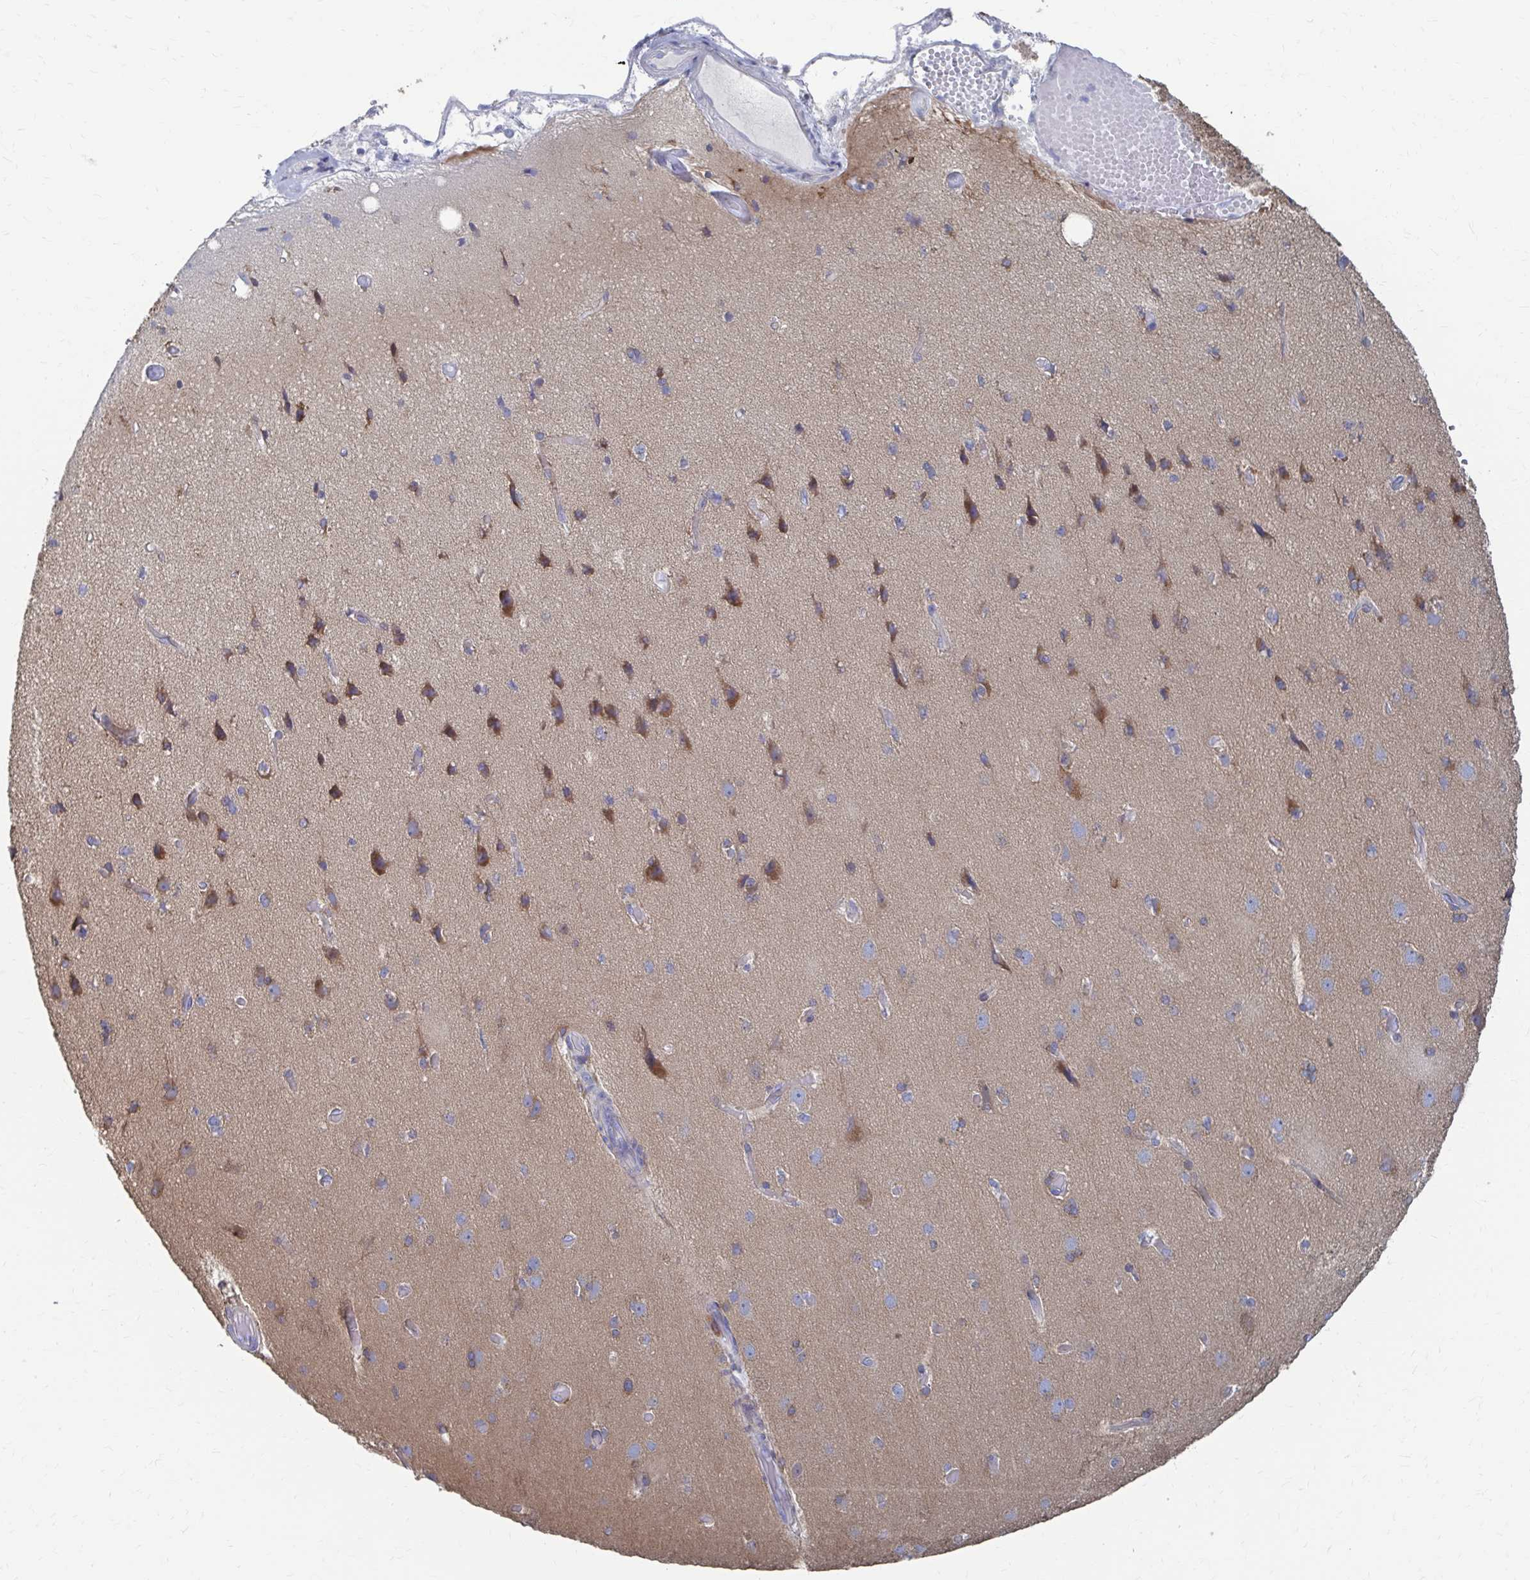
{"staining": {"intensity": "negative", "quantity": "none", "location": "none"}, "tissue": "cerebral cortex", "cell_type": "Endothelial cells", "image_type": "normal", "snomed": [{"axis": "morphology", "description": "Normal tissue, NOS"}, {"axis": "morphology", "description": "Glioma, malignant, High grade"}, {"axis": "topography", "description": "Cerebral cortex"}], "caption": "Endothelial cells show no significant expression in benign cerebral cortex. (Brightfield microscopy of DAB (3,3'-diaminobenzidine) immunohistochemistry at high magnification).", "gene": "PLEKHG7", "patient": {"sex": "male", "age": 71}}